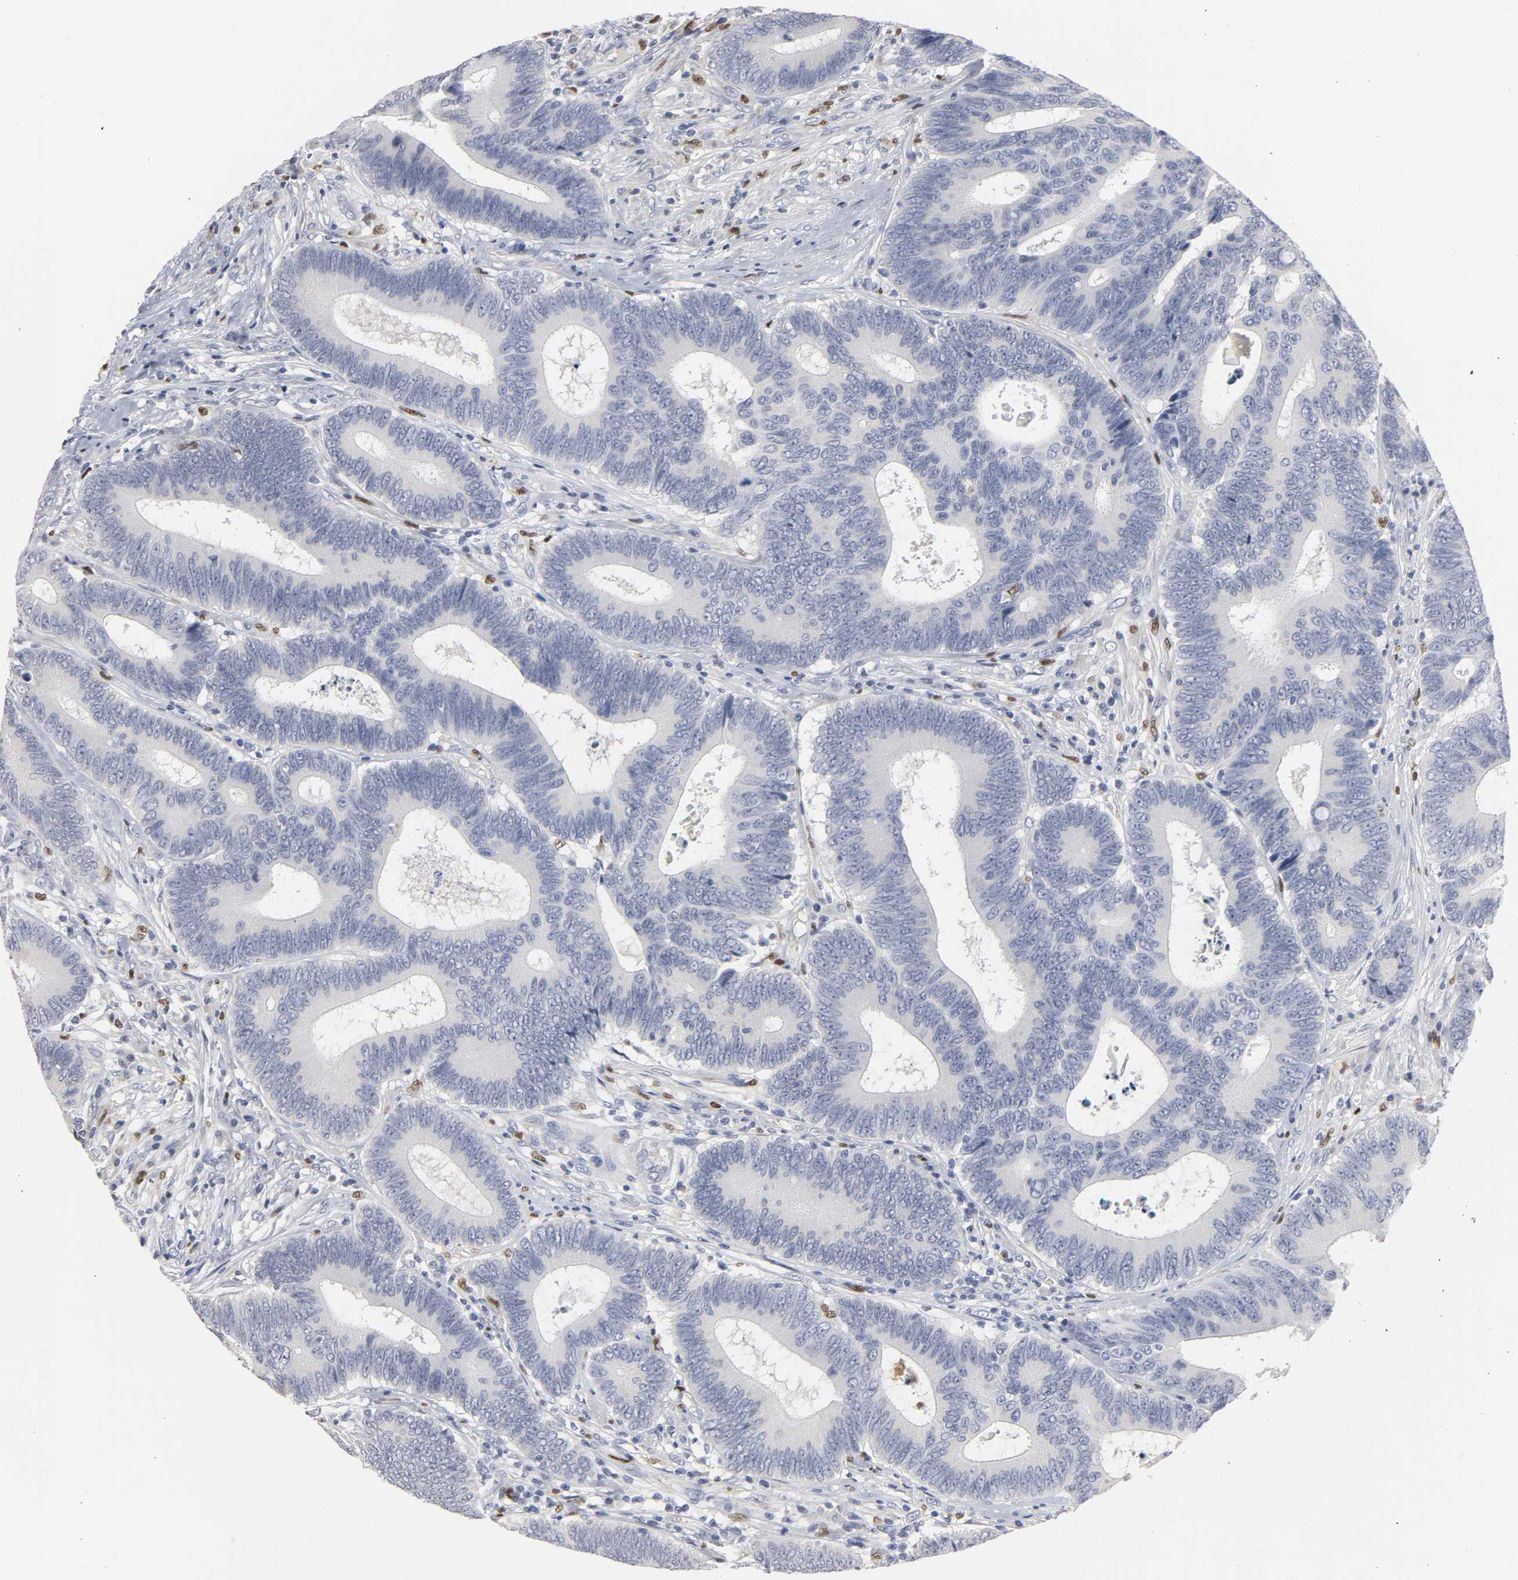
{"staining": {"intensity": "negative", "quantity": "none", "location": "none"}, "tissue": "colorectal cancer", "cell_type": "Tumor cells", "image_type": "cancer", "snomed": [{"axis": "morphology", "description": "Adenocarcinoma, NOS"}, {"axis": "topography", "description": "Colon"}], "caption": "This is a micrograph of immunohistochemistry (IHC) staining of adenocarcinoma (colorectal), which shows no positivity in tumor cells.", "gene": "SPI1", "patient": {"sex": "female", "age": 78}}